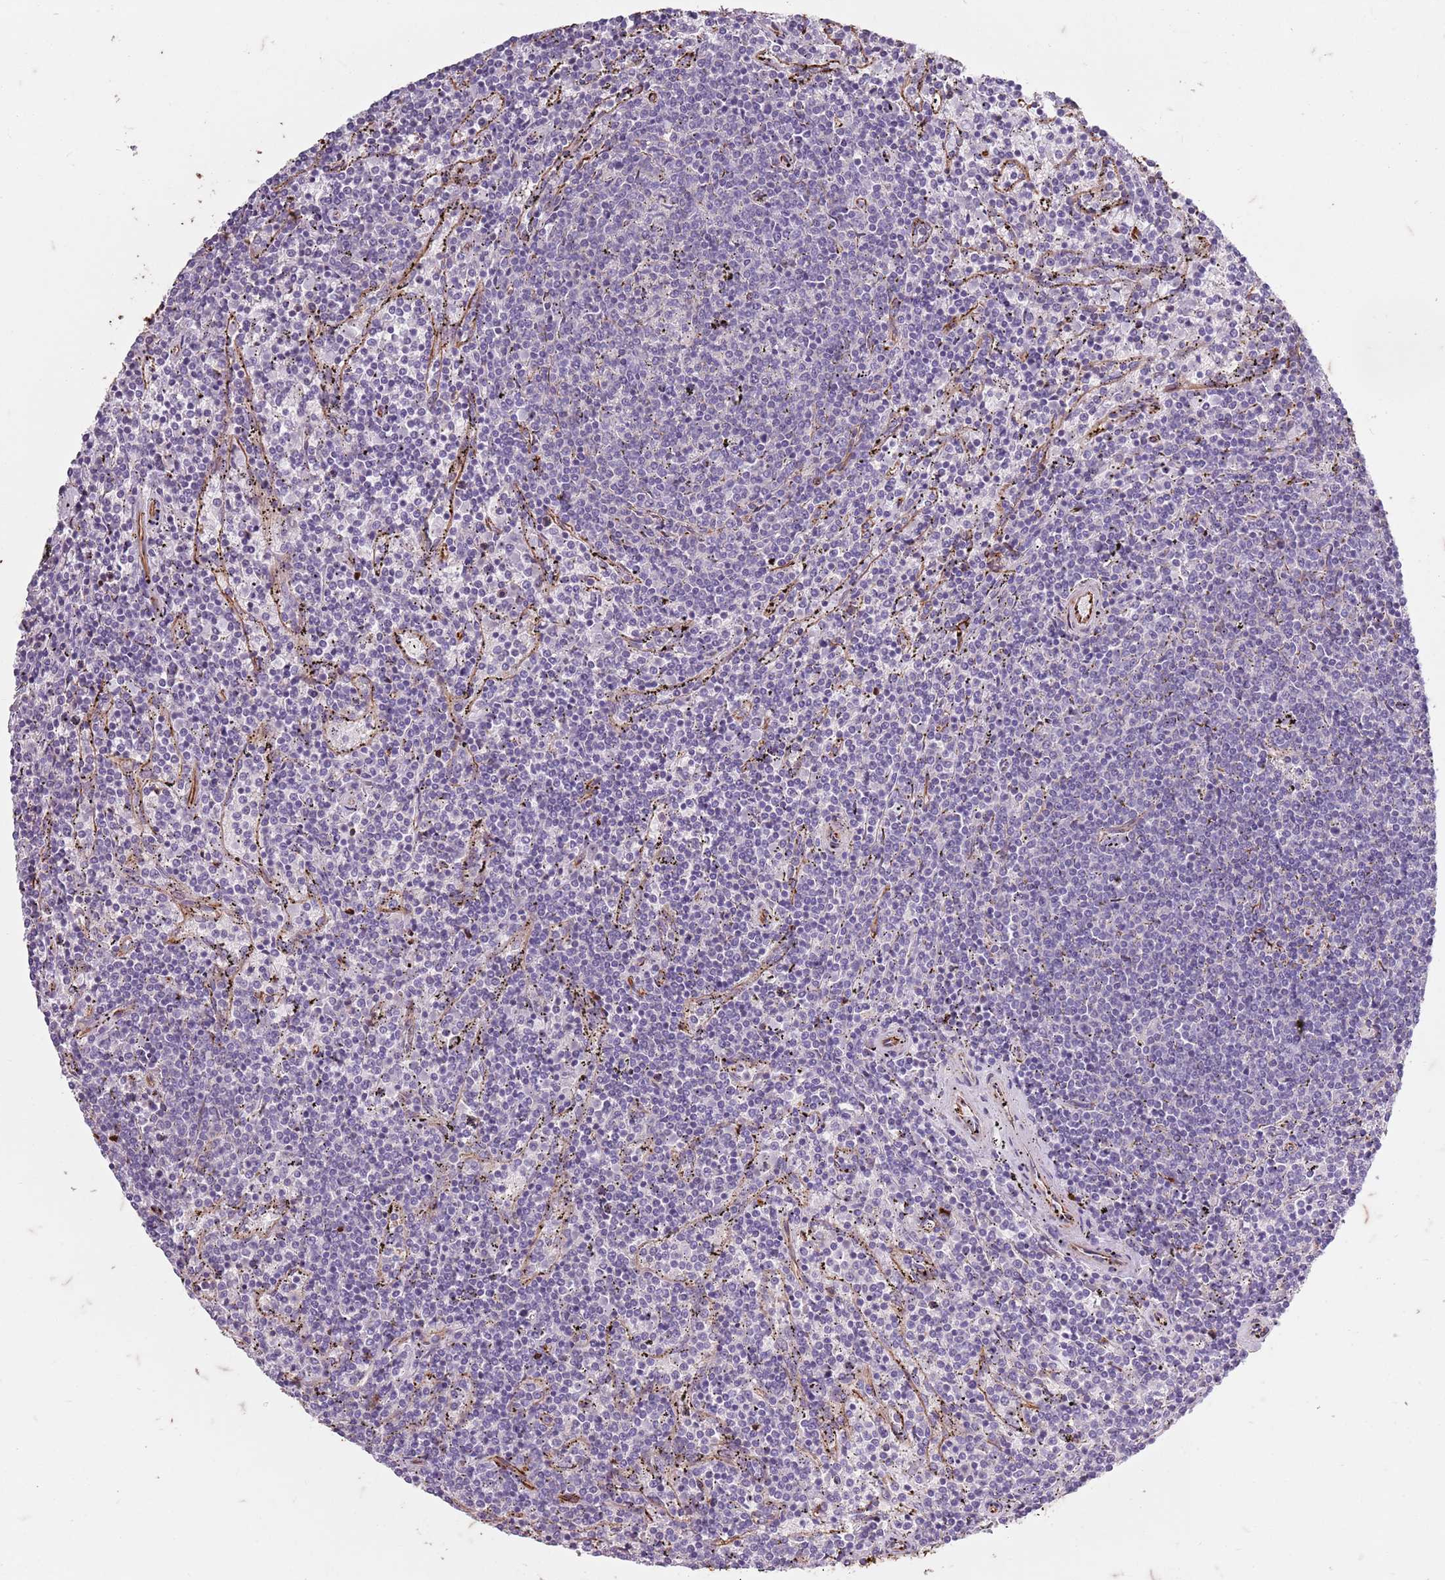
{"staining": {"intensity": "negative", "quantity": "none", "location": "none"}, "tissue": "lymphoma", "cell_type": "Tumor cells", "image_type": "cancer", "snomed": [{"axis": "morphology", "description": "Malignant lymphoma, non-Hodgkin's type, Low grade"}, {"axis": "topography", "description": "Spleen"}], "caption": "Histopathology image shows no protein staining in tumor cells of low-grade malignant lymphoma, non-Hodgkin's type tissue.", "gene": "TAS2R38", "patient": {"sex": "female", "age": 50}}